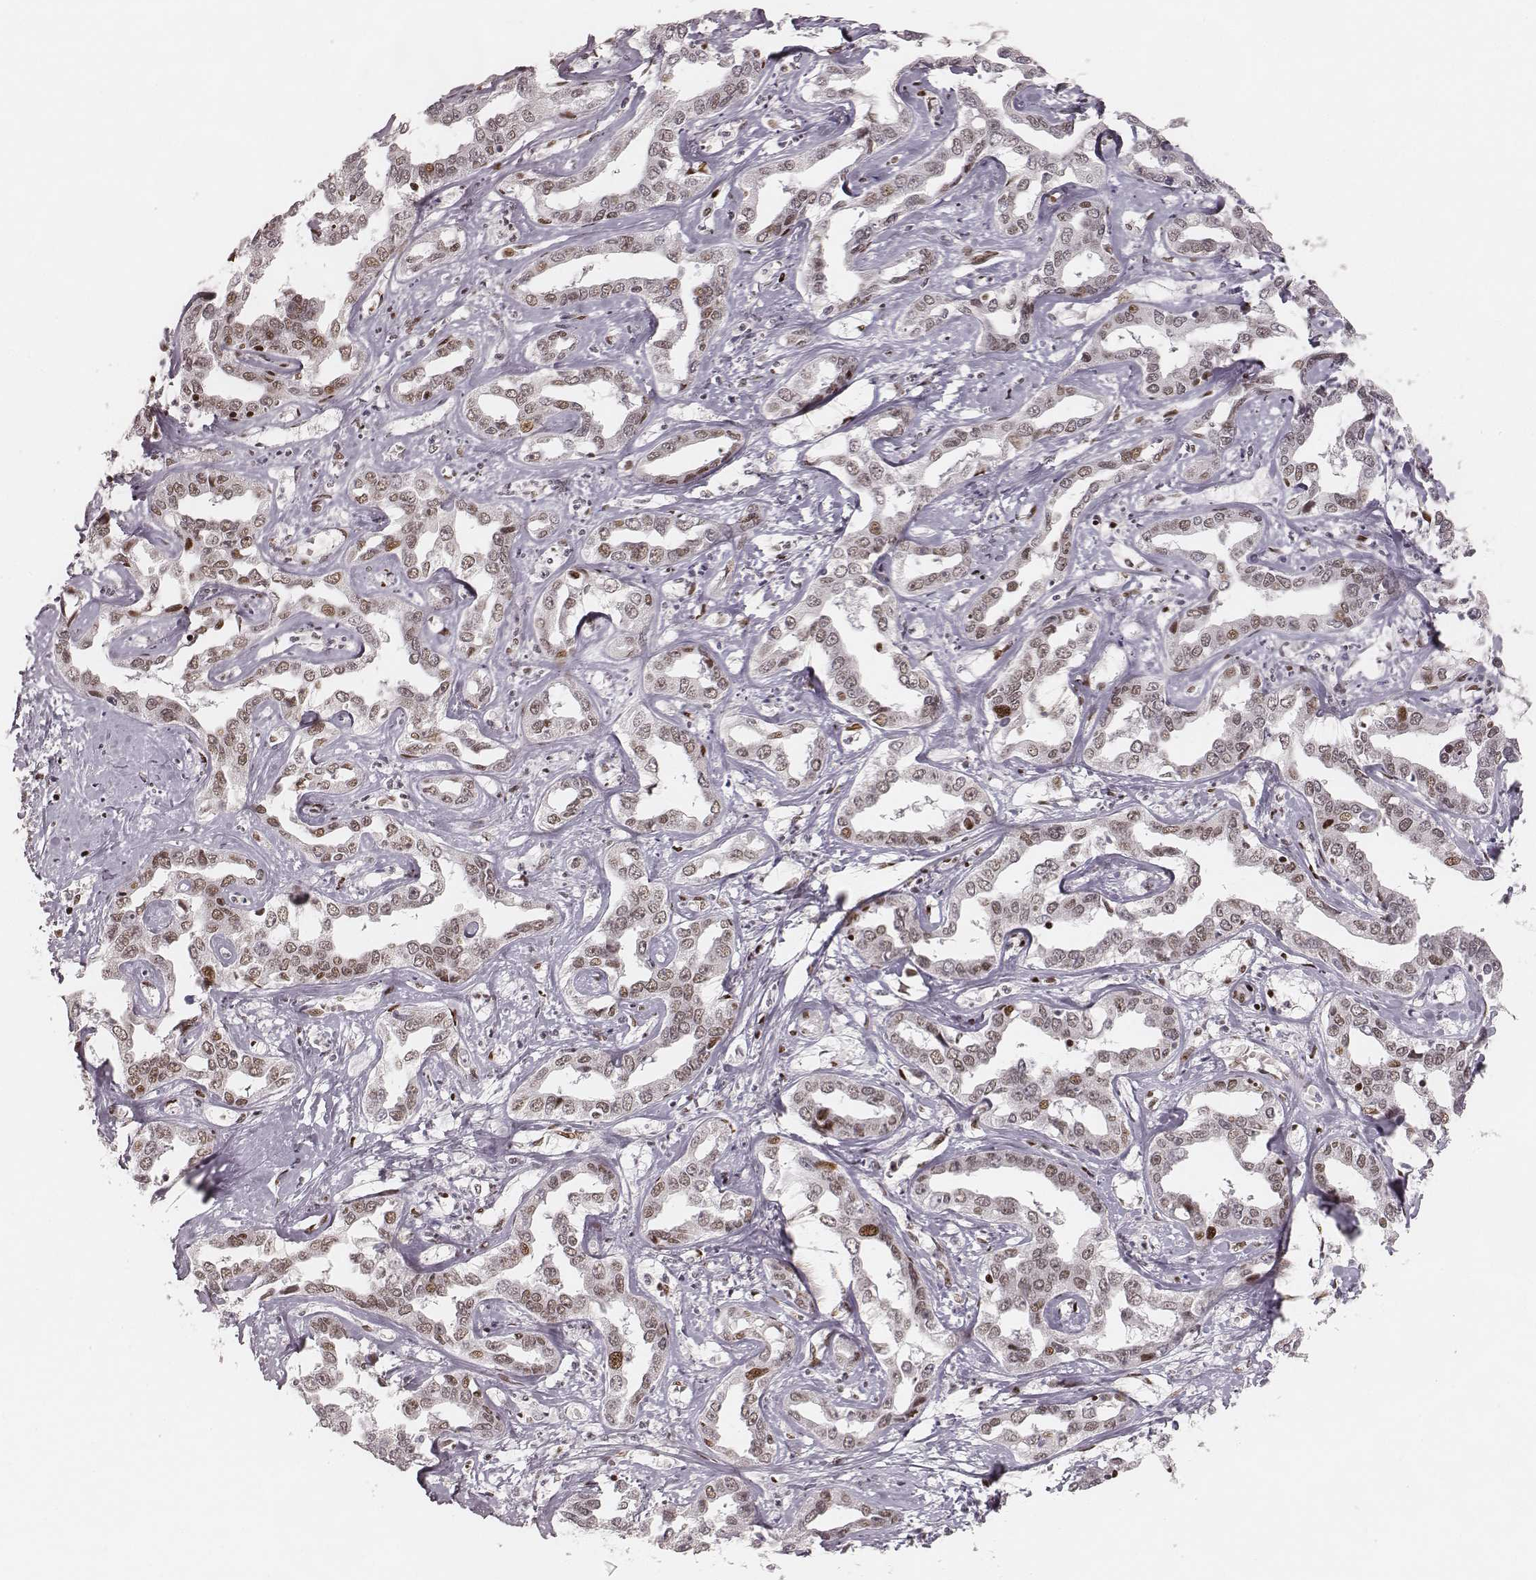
{"staining": {"intensity": "moderate", "quantity": "25%-75%", "location": "nuclear"}, "tissue": "liver cancer", "cell_type": "Tumor cells", "image_type": "cancer", "snomed": [{"axis": "morphology", "description": "Cholangiocarcinoma"}, {"axis": "topography", "description": "Liver"}], "caption": "A brown stain labels moderate nuclear positivity of a protein in human cholangiocarcinoma (liver) tumor cells.", "gene": "HNRNPC", "patient": {"sex": "male", "age": 59}}